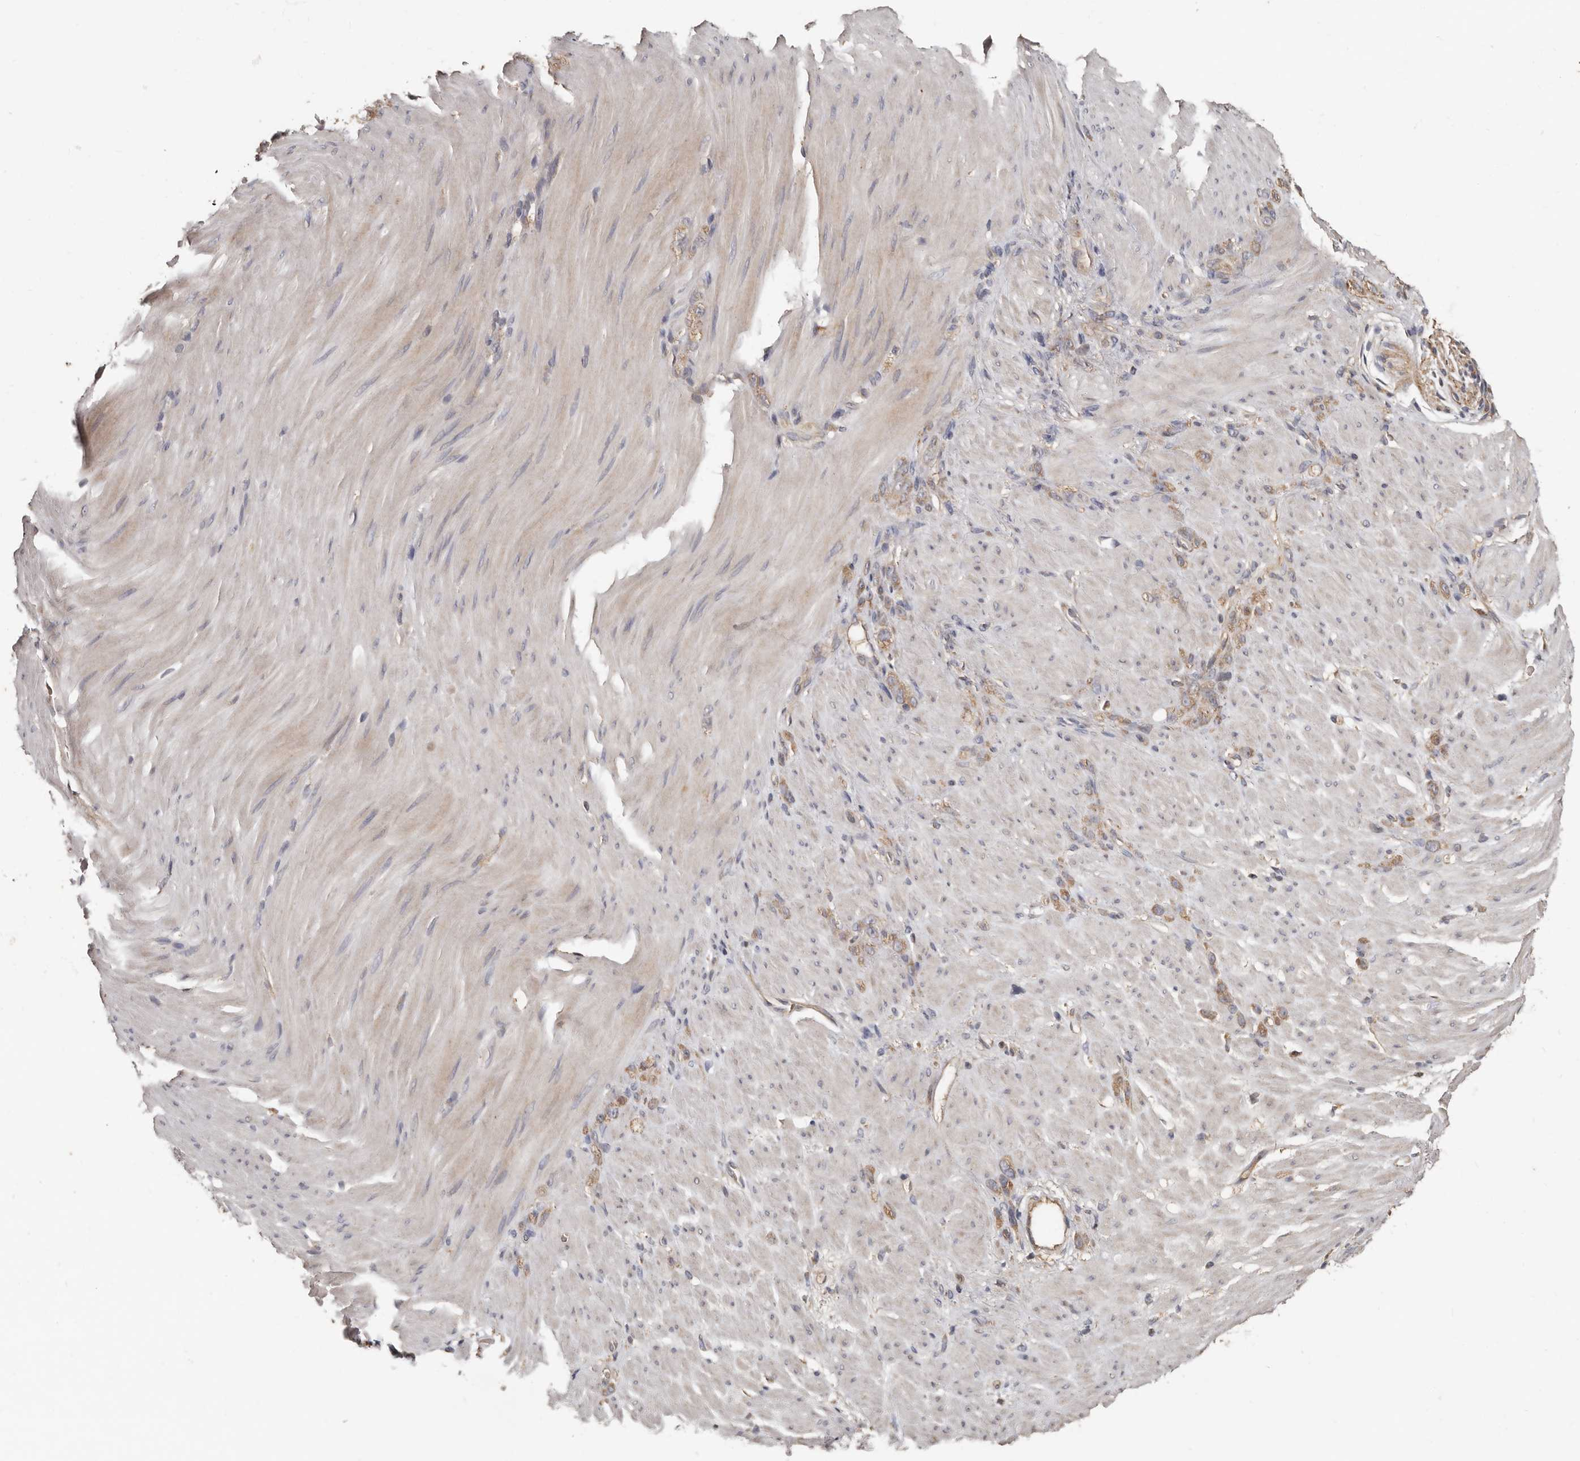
{"staining": {"intensity": "weak", "quantity": ">75%", "location": "cytoplasmic/membranous"}, "tissue": "stomach cancer", "cell_type": "Tumor cells", "image_type": "cancer", "snomed": [{"axis": "morphology", "description": "Normal tissue, NOS"}, {"axis": "morphology", "description": "Adenocarcinoma, NOS"}, {"axis": "topography", "description": "Stomach"}], "caption": "Stomach adenocarcinoma stained with a brown dye shows weak cytoplasmic/membranous positive staining in about >75% of tumor cells.", "gene": "KIF26B", "patient": {"sex": "male", "age": 82}}